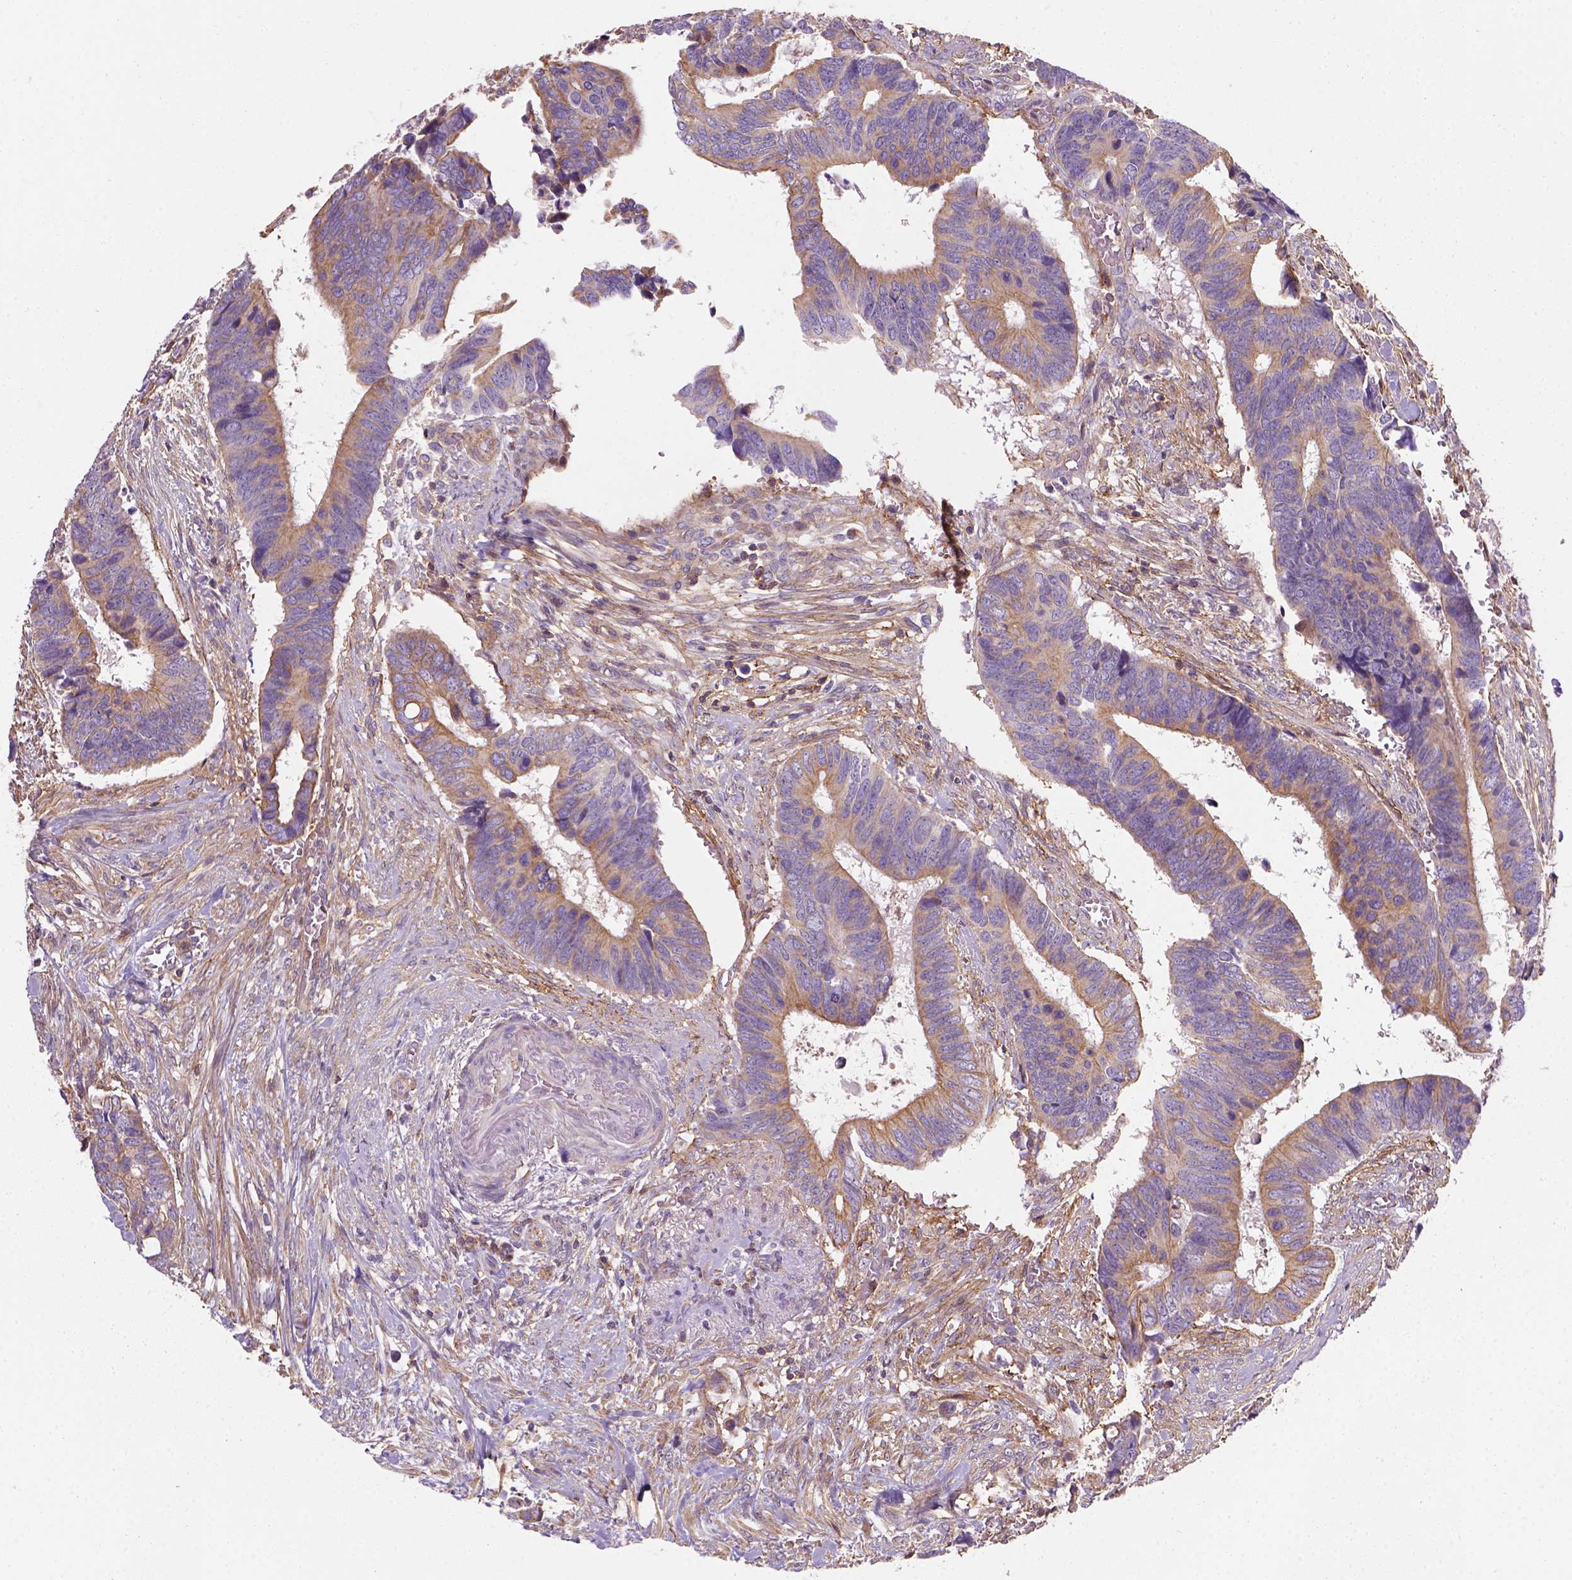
{"staining": {"intensity": "moderate", "quantity": ">75%", "location": "cytoplasmic/membranous"}, "tissue": "colorectal cancer", "cell_type": "Tumor cells", "image_type": "cancer", "snomed": [{"axis": "morphology", "description": "Adenocarcinoma, NOS"}, {"axis": "topography", "description": "Colon"}], "caption": "Immunohistochemistry (IHC) staining of colorectal cancer (adenocarcinoma), which reveals medium levels of moderate cytoplasmic/membranous staining in about >75% of tumor cells indicating moderate cytoplasmic/membranous protein staining. The staining was performed using DAB (3,3'-diaminobenzidine) (brown) for protein detection and nuclei were counterstained in hematoxylin (blue).", "gene": "GPRC5D", "patient": {"sex": "male", "age": 49}}